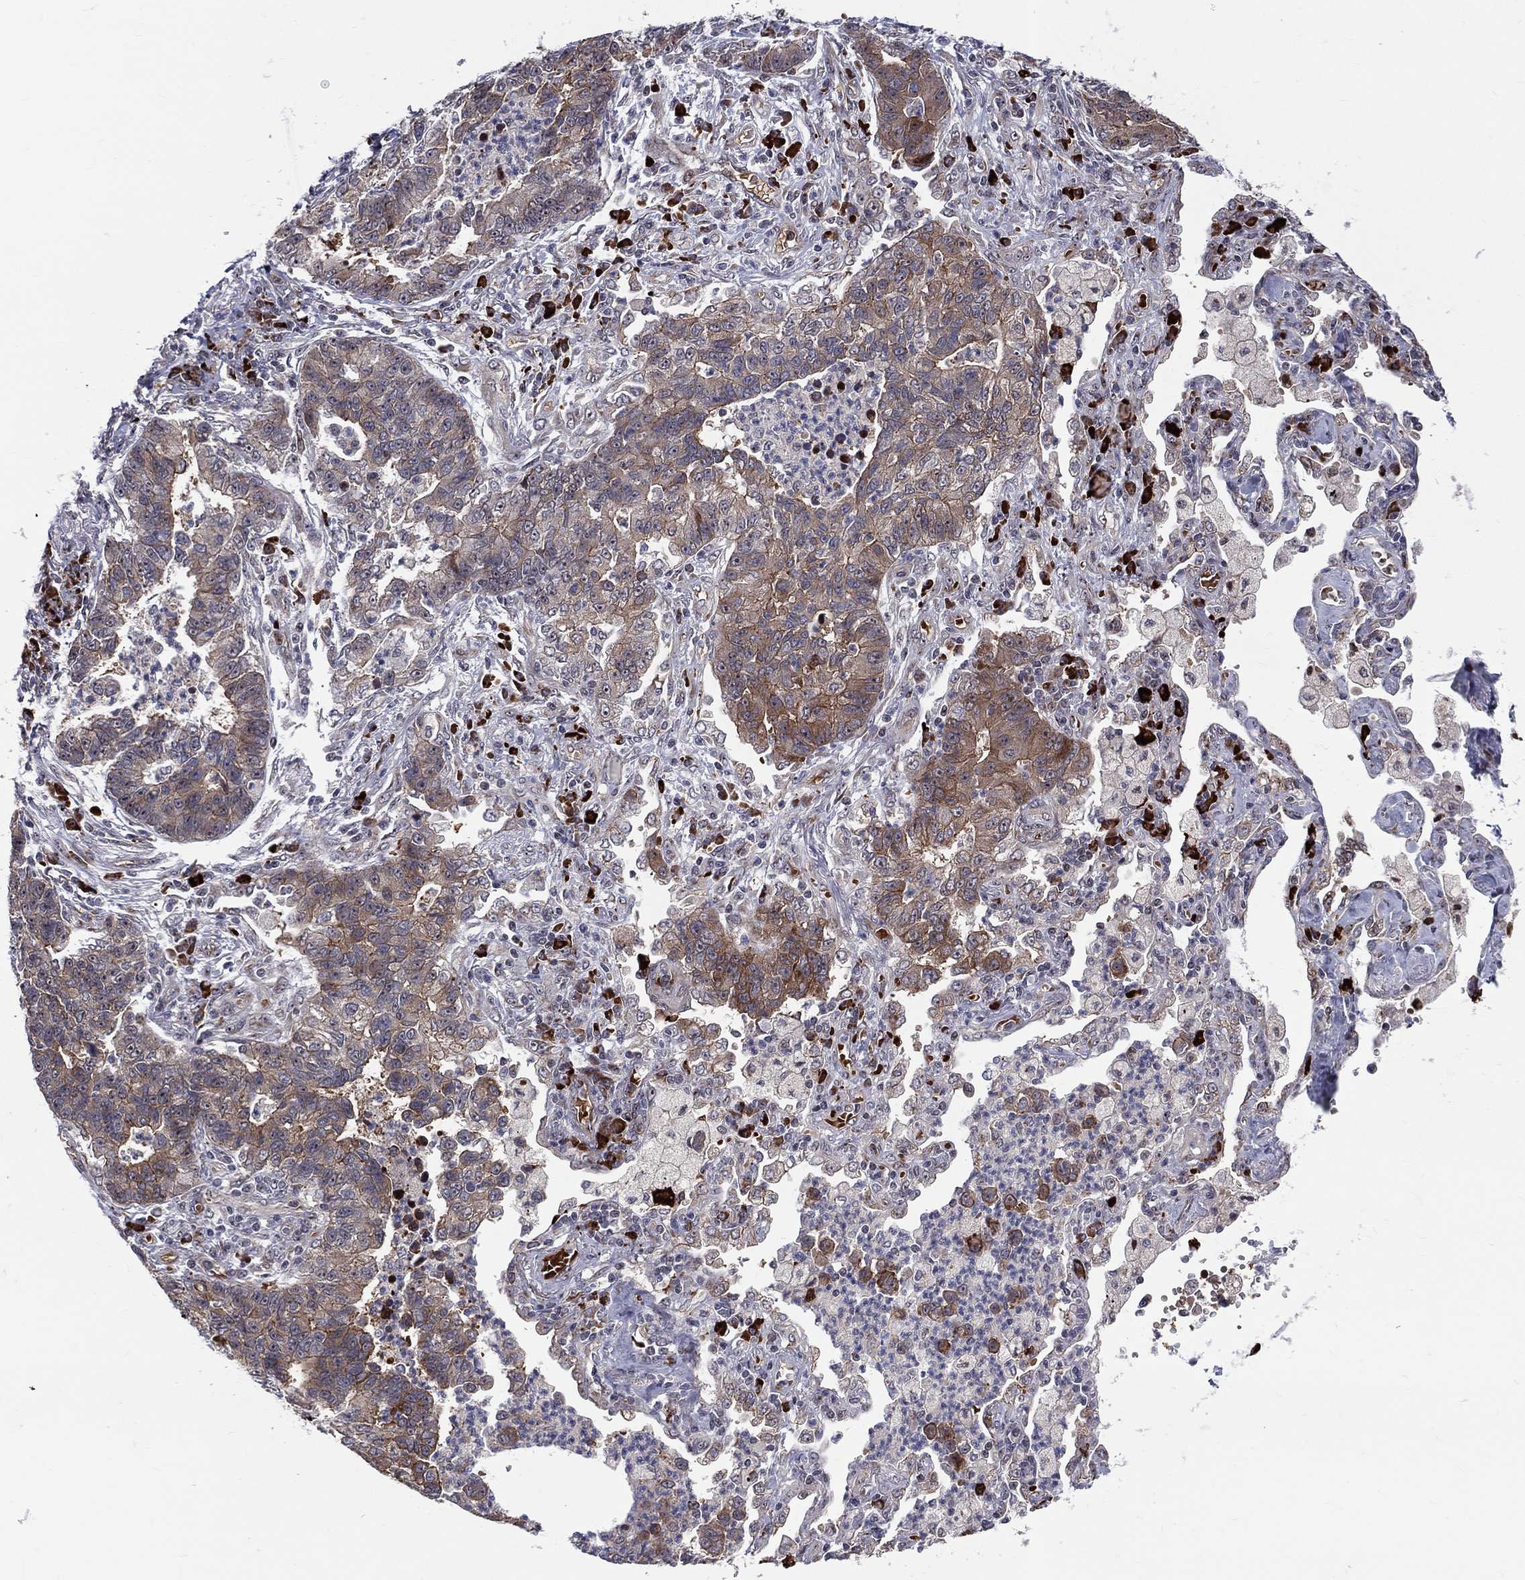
{"staining": {"intensity": "moderate", "quantity": "25%-75%", "location": "cytoplasmic/membranous"}, "tissue": "lung cancer", "cell_type": "Tumor cells", "image_type": "cancer", "snomed": [{"axis": "morphology", "description": "Adenocarcinoma, NOS"}, {"axis": "topography", "description": "Lung"}], "caption": "IHC micrograph of neoplastic tissue: human adenocarcinoma (lung) stained using IHC reveals medium levels of moderate protein expression localized specifically in the cytoplasmic/membranous of tumor cells, appearing as a cytoplasmic/membranous brown color.", "gene": "VHL", "patient": {"sex": "female", "age": 57}}